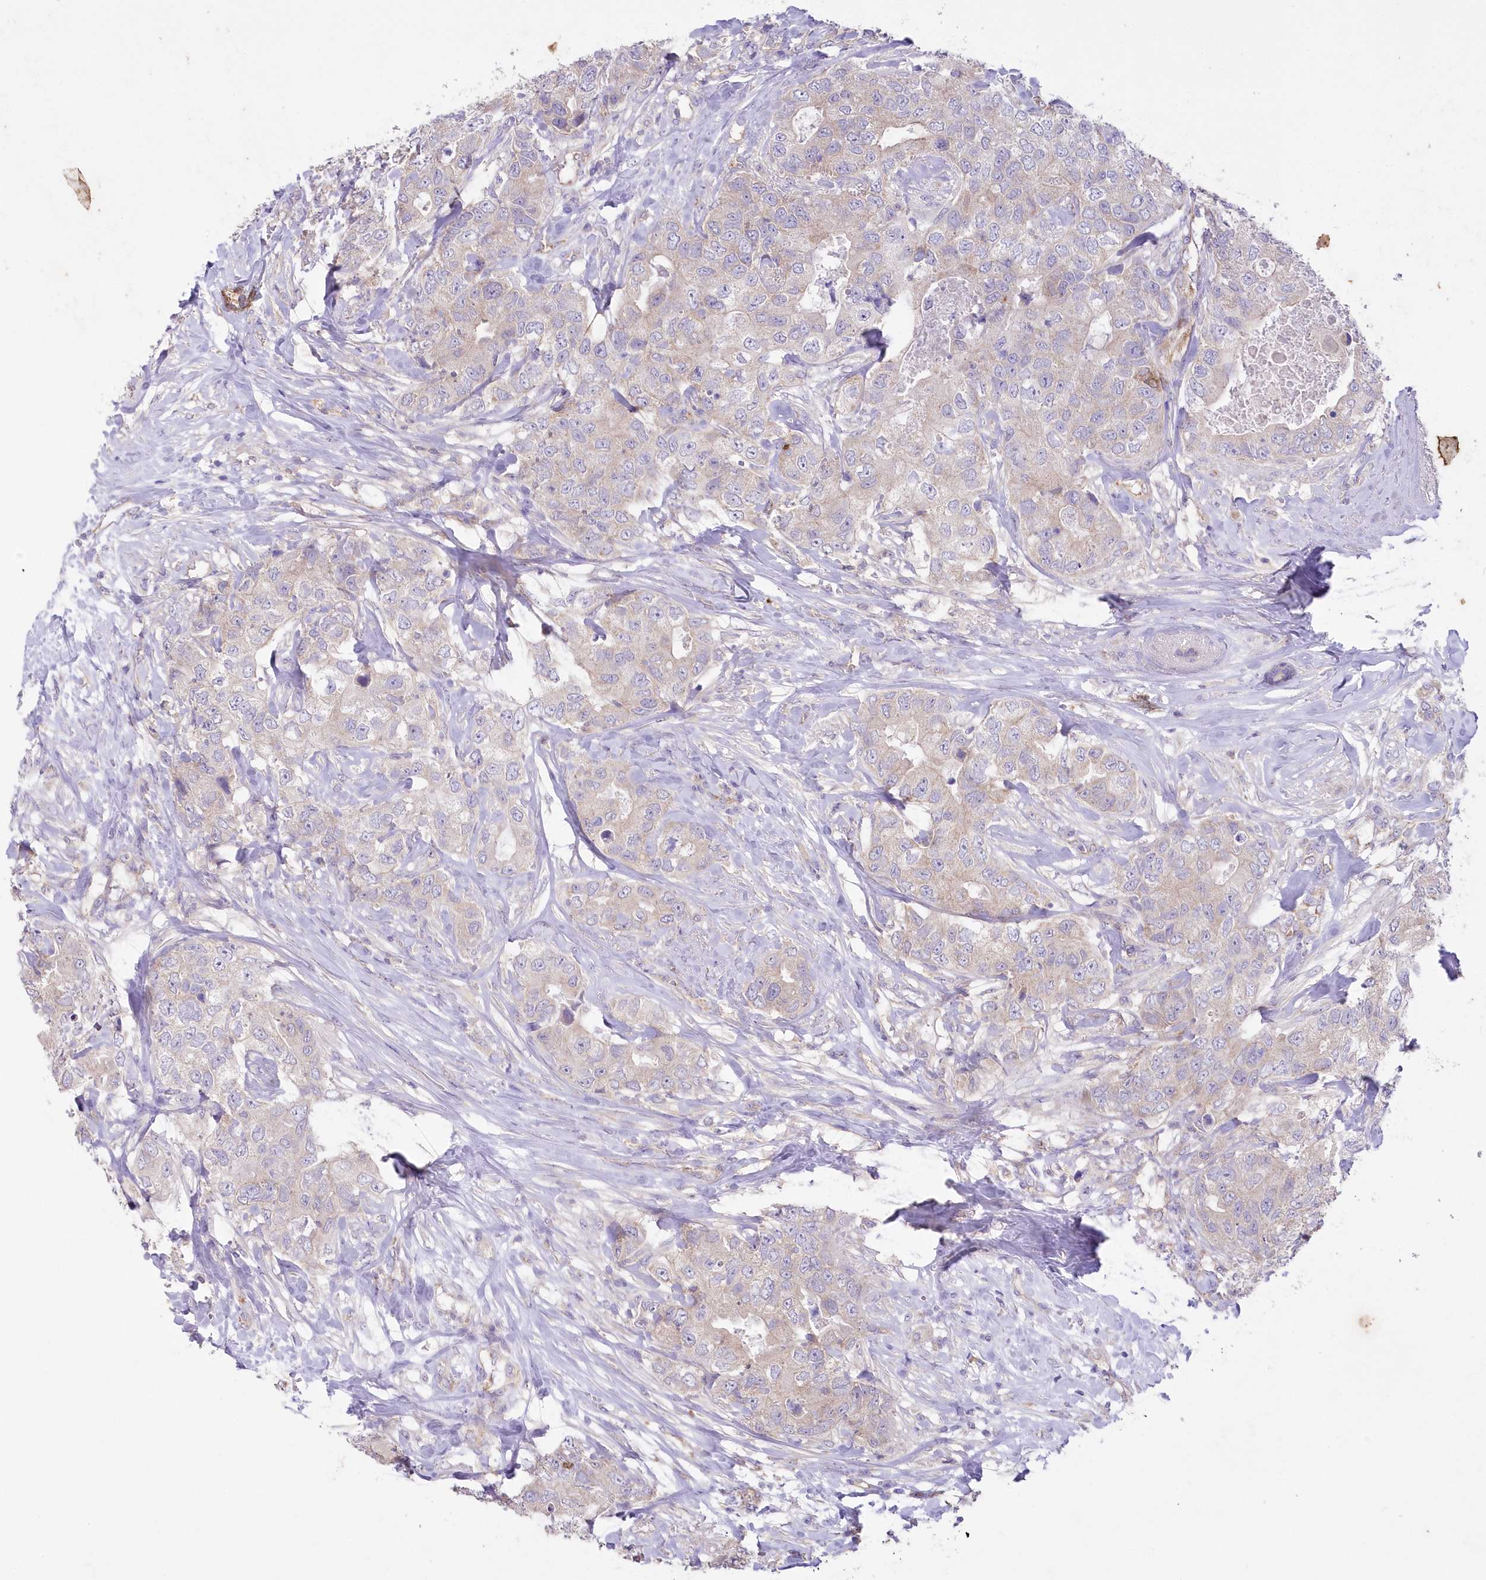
{"staining": {"intensity": "weak", "quantity": "<25%", "location": "cytoplasmic/membranous"}, "tissue": "breast cancer", "cell_type": "Tumor cells", "image_type": "cancer", "snomed": [{"axis": "morphology", "description": "Duct carcinoma"}, {"axis": "topography", "description": "Breast"}], "caption": "IHC micrograph of neoplastic tissue: human breast cancer (intraductal carcinoma) stained with DAB (3,3'-diaminobenzidine) displays no significant protein staining in tumor cells.", "gene": "ITSN2", "patient": {"sex": "female", "age": 62}}